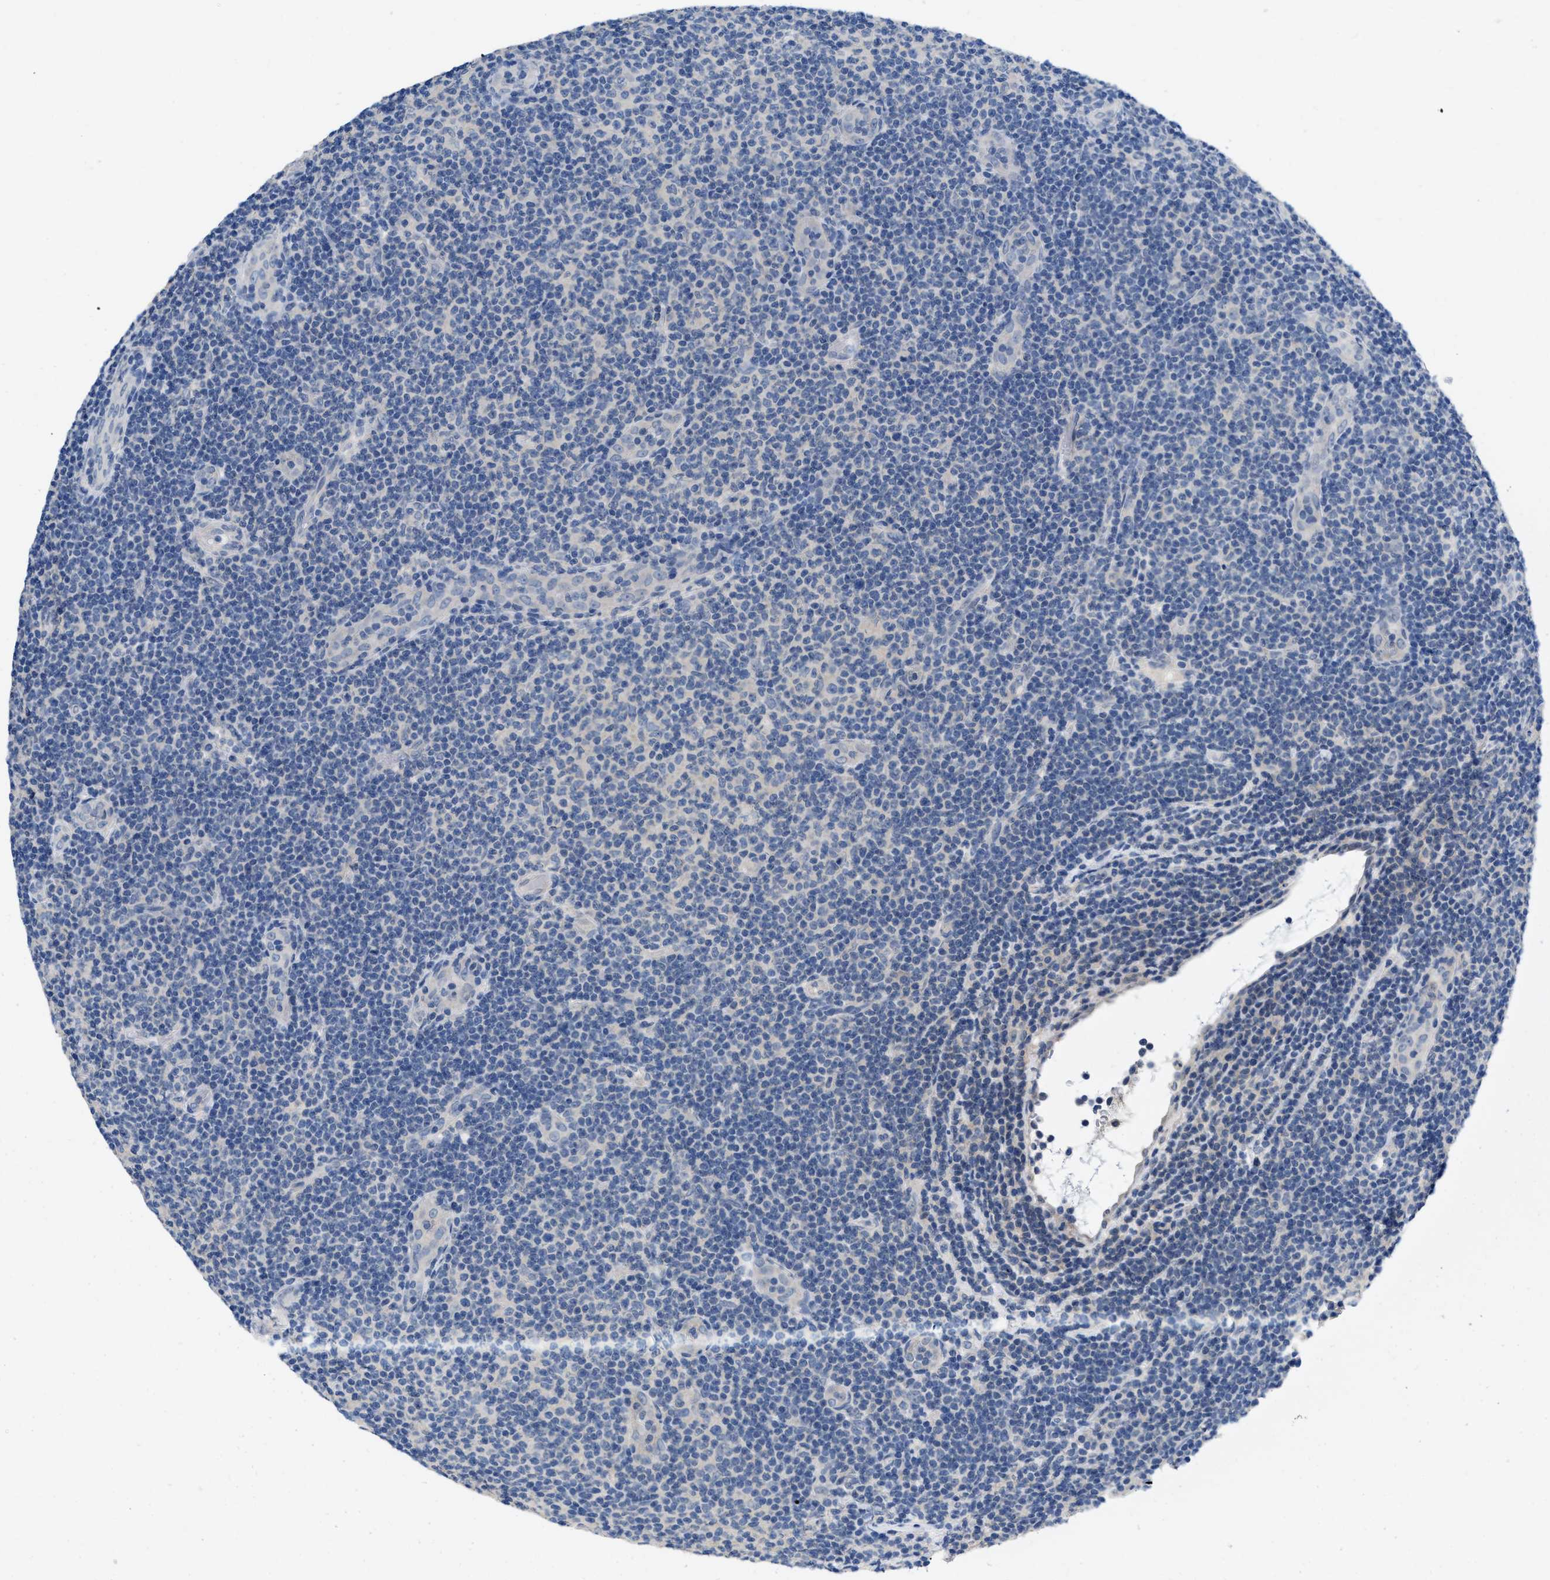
{"staining": {"intensity": "negative", "quantity": "none", "location": "none"}, "tissue": "lymphoma", "cell_type": "Tumor cells", "image_type": "cancer", "snomed": [{"axis": "morphology", "description": "Malignant lymphoma, non-Hodgkin's type, Low grade"}, {"axis": "topography", "description": "Lymph node"}], "caption": "Protein analysis of malignant lymphoma, non-Hodgkin's type (low-grade) reveals no significant expression in tumor cells.", "gene": "PYY", "patient": {"sex": "male", "age": 83}}